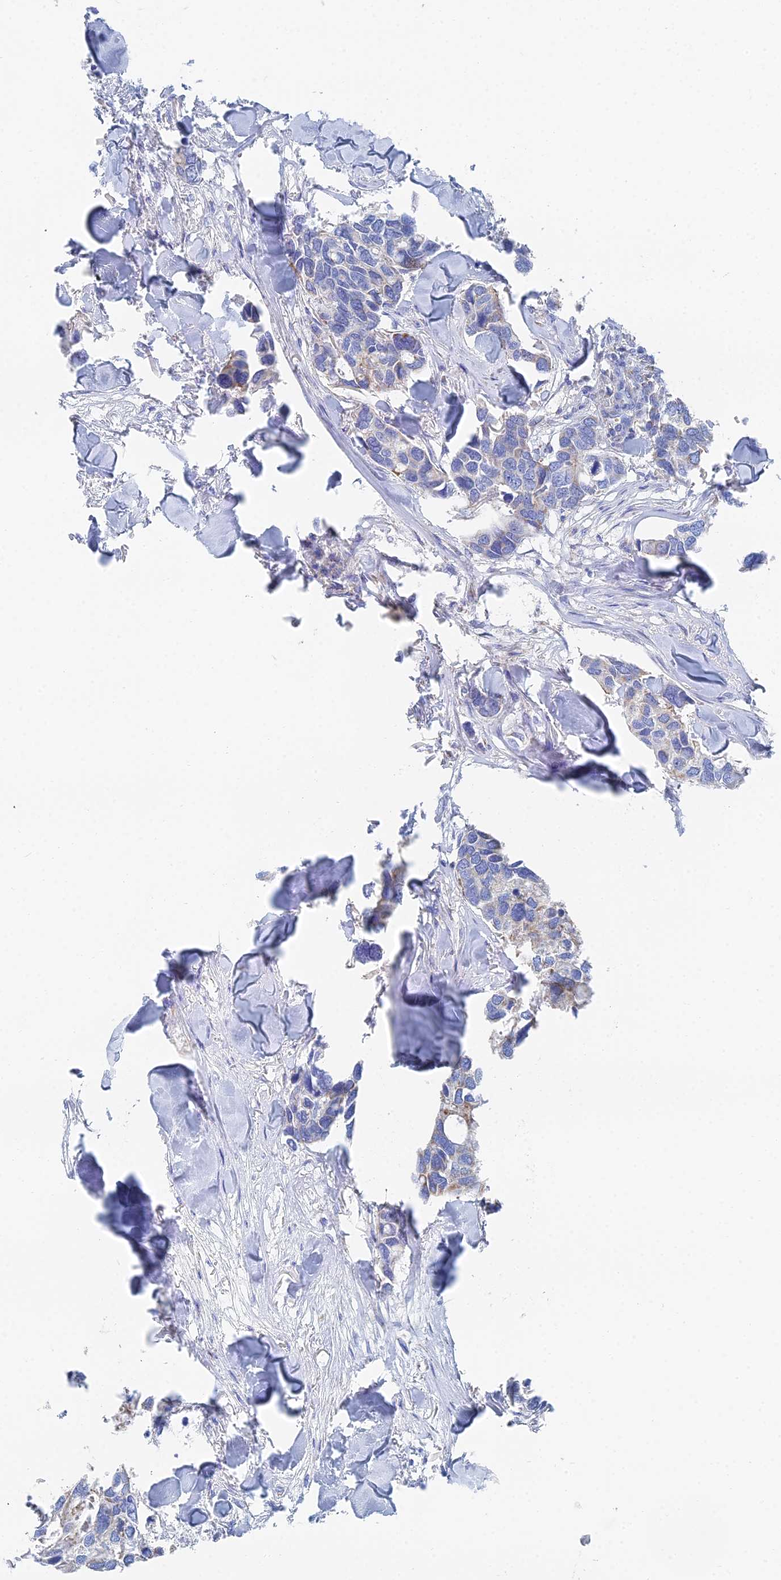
{"staining": {"intensity": "moderate", "quantity": "<25%", "location": "cytoplasmic/membranous"}, "tissue": "breast cancer", "cell_type": "Tumor cells", "image_type": "cancer", "snomed": [{"axis": "morphology", "description": "Duct carcinoma"}, {"axis": "topography", "description": "Breast"}], "caption": "The immunohistochemical stain labels moderate cytoplasmic/membranous staining in tumor cells of intraductal carcinoma (breast) tissue.", "gene": "IFT80", "patient": {"sex": "female", "age": 83}}